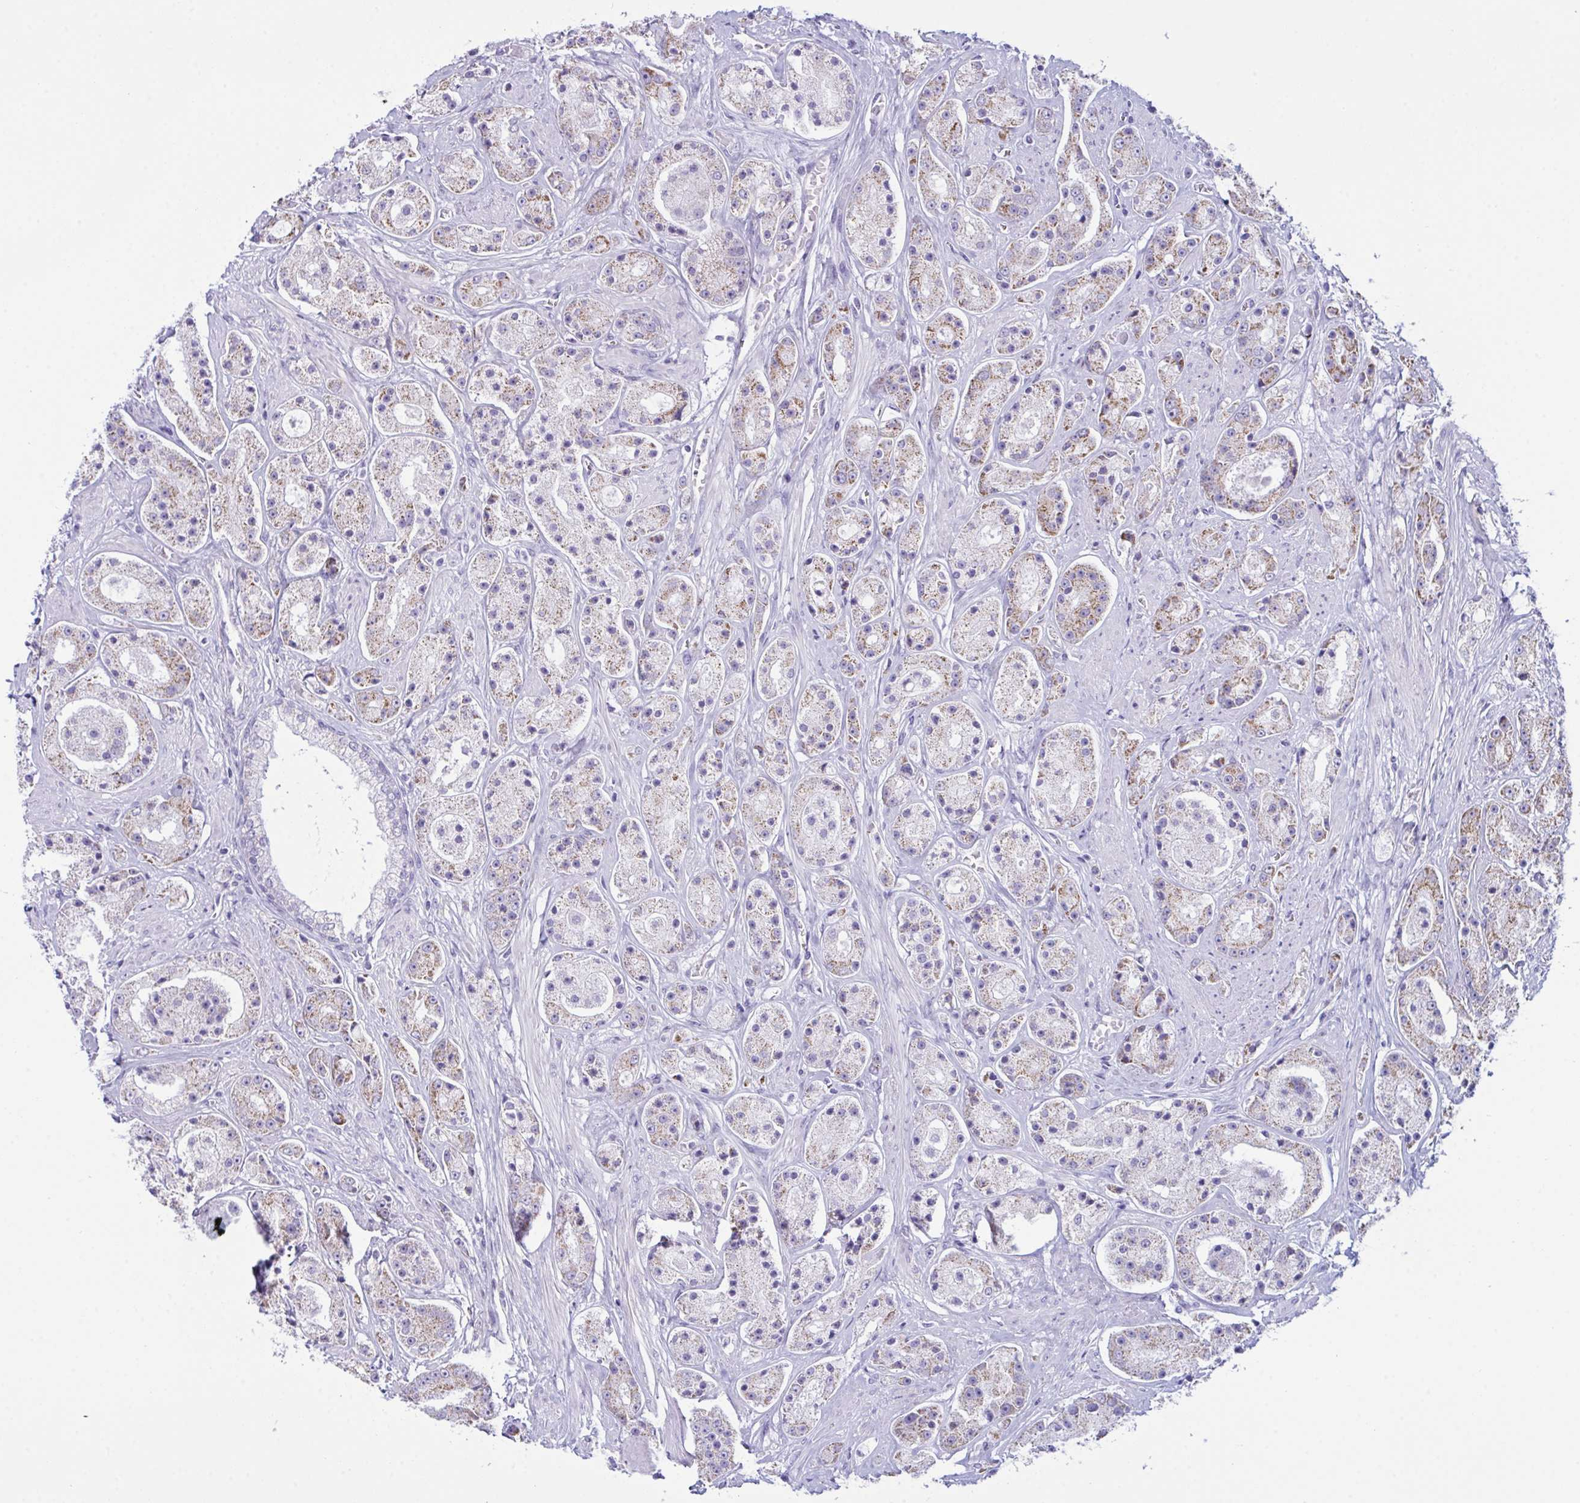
{"staining": {"intensity": "moderate", "quantity": "25%-75%", "location": "cytoplasmic/membranous"}, "tissue": "prostate cancer", "cell_type": "Tumor cells", "image_type": "cancer", "snomed": [{"axis": "morphology", "description": "Adenocarcinoma, High grade"}, {"axis": "topography", "description": "Prostate"}], "caption": "The micrograph displays staining of prostate high-grade adenocarcinoma, revealing moderate cytoplasmic/membranous protein positivity (brown color) within tumor cells. (DAB = brown stain, brightfield microscopy at high magnification).", "gene": "BBS1", "patient": {"sex": "male", "age": 67}}